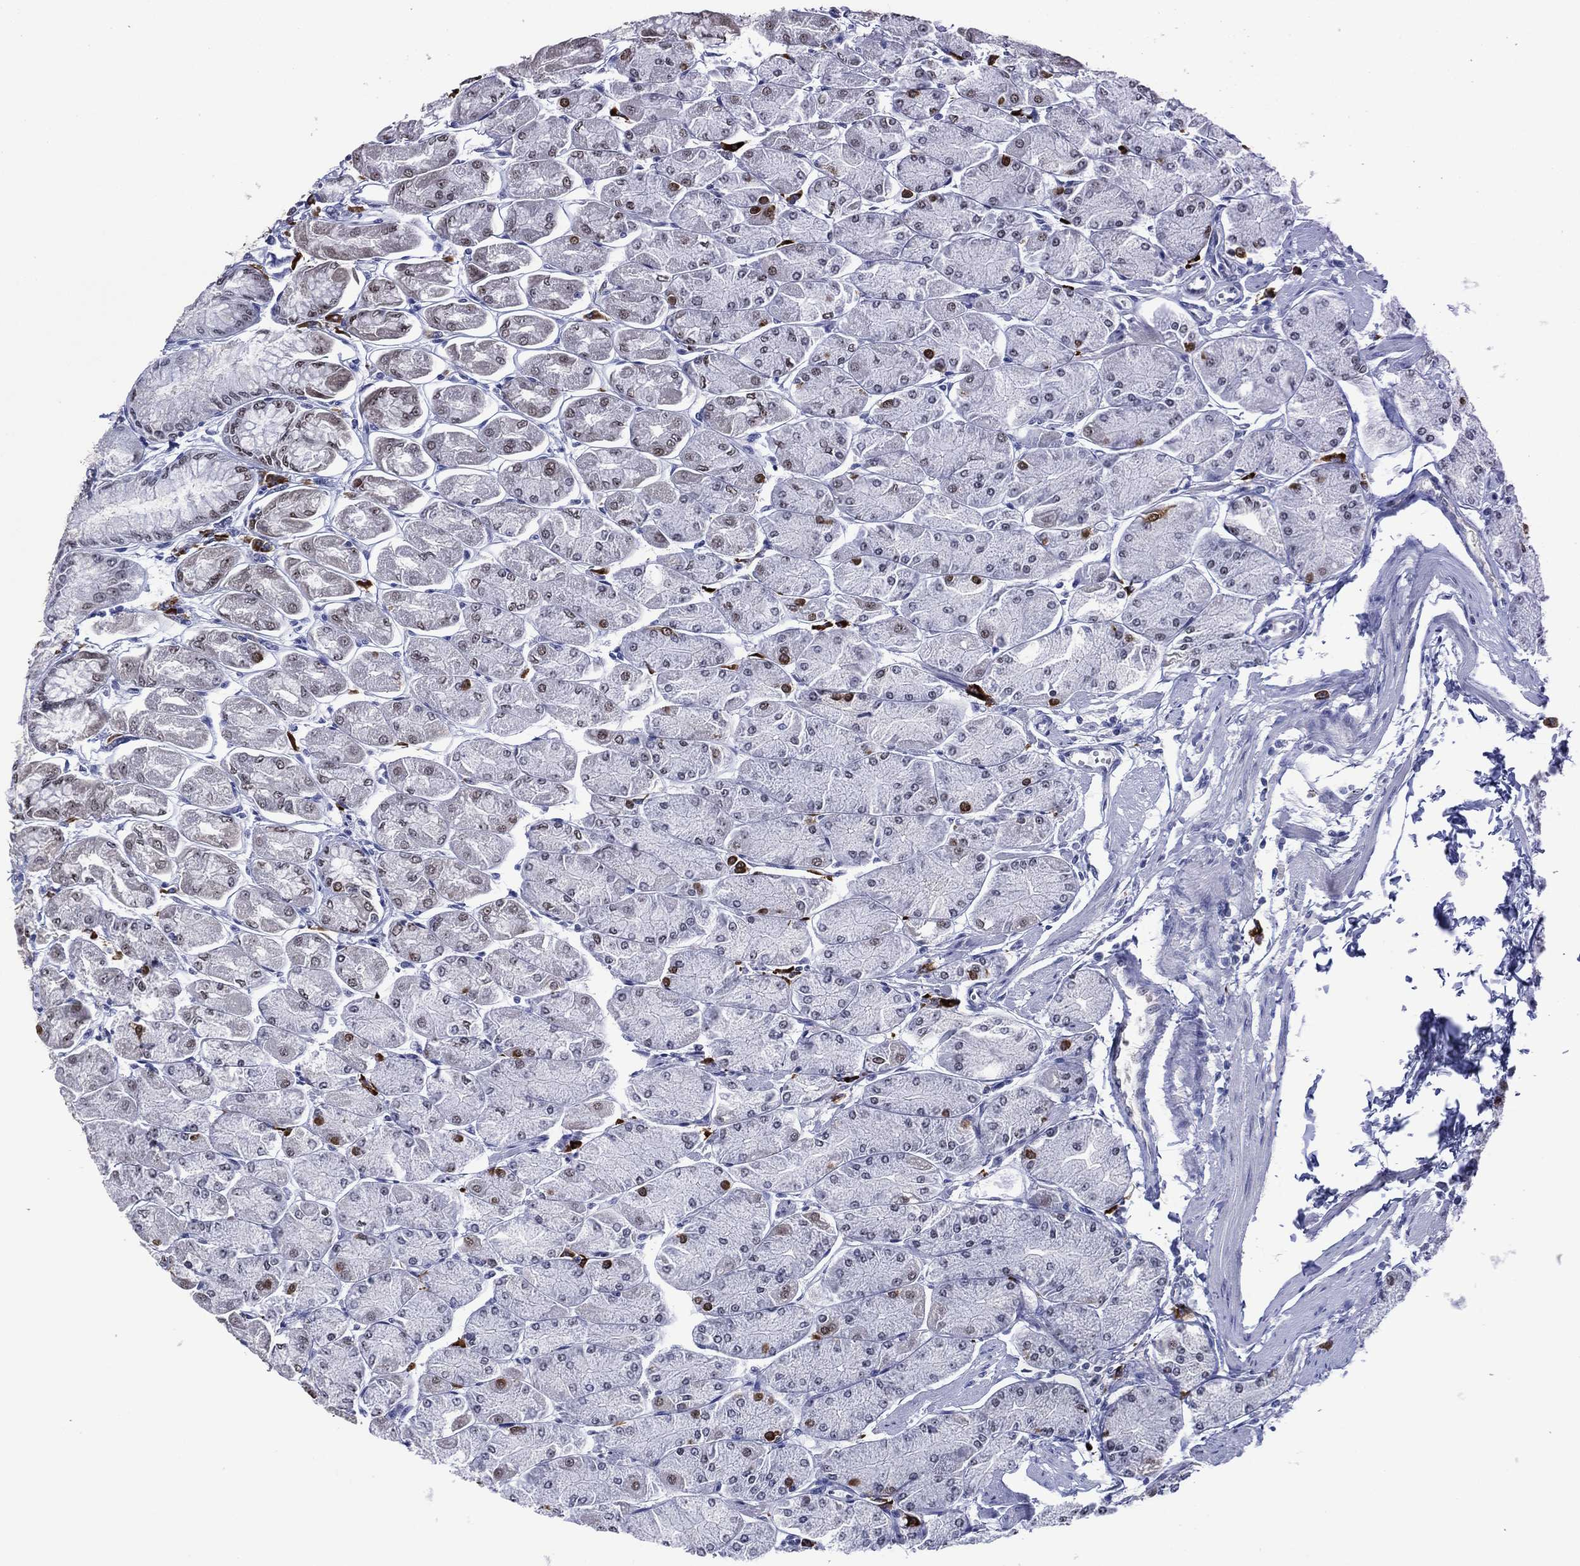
{"staining": {"intensity": "strong", "quantity": "25%-75%", "location": "nuclear"}, "tissue": "stomach", "cell_type": "Glandular cells", "image_type": "normal", "snomed": [{"axis": "morphology", "description": "Normal tissue, NOS"}, {"axis": "topography", "description": "Stomach, upper"}], "caption": "Glandular cells exhibit high levels of strong nuclear positivity in approximately 25%-75% of cells in unremarkable human stomach.", "gene": "GATA6", "patient": {"sex": "male", "age": 60}}